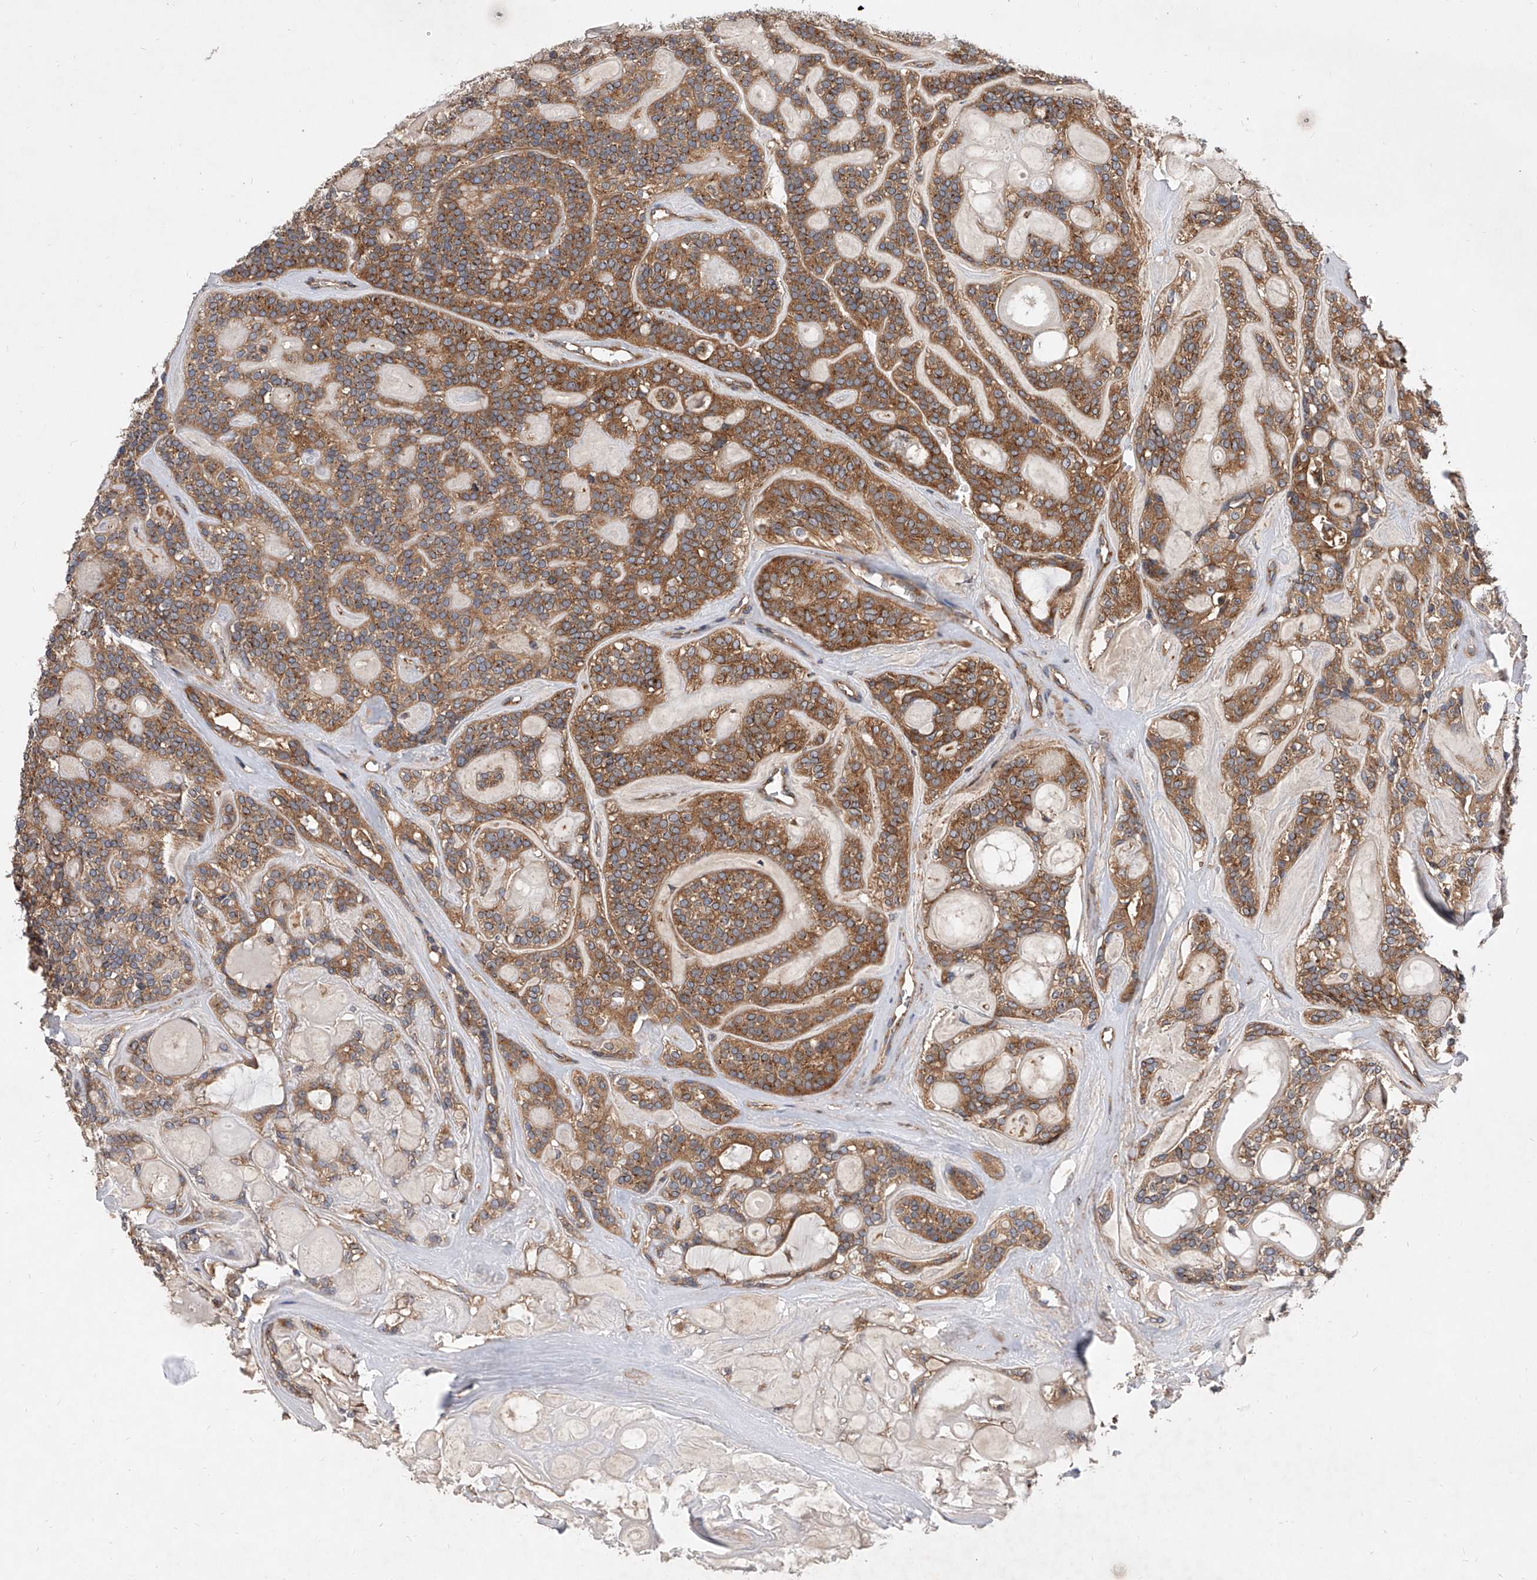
{"staining": {"intensity": "moderate", "quantity": ">75%", "location": "cytoplasmic/membranous"}, "tissue": "head and neck cancer", "cell_type": "Tumor cells", "image_type": "cancer", "snomed": [{"axis": "morphology", "description": "Adenocarcinoma, NOS"}, {"axis": "topography", "description": "Head-Neck"}], "caption": "Immunohistochemistry of human head and neck cancer reveals medium levels of moderate cytoplasmic/membranous expression in approximately >75% of tumor cells. Nuclei are stained in blue.", "gene": "CFAP410", "patient": {"sex": "male", "age": 66}}